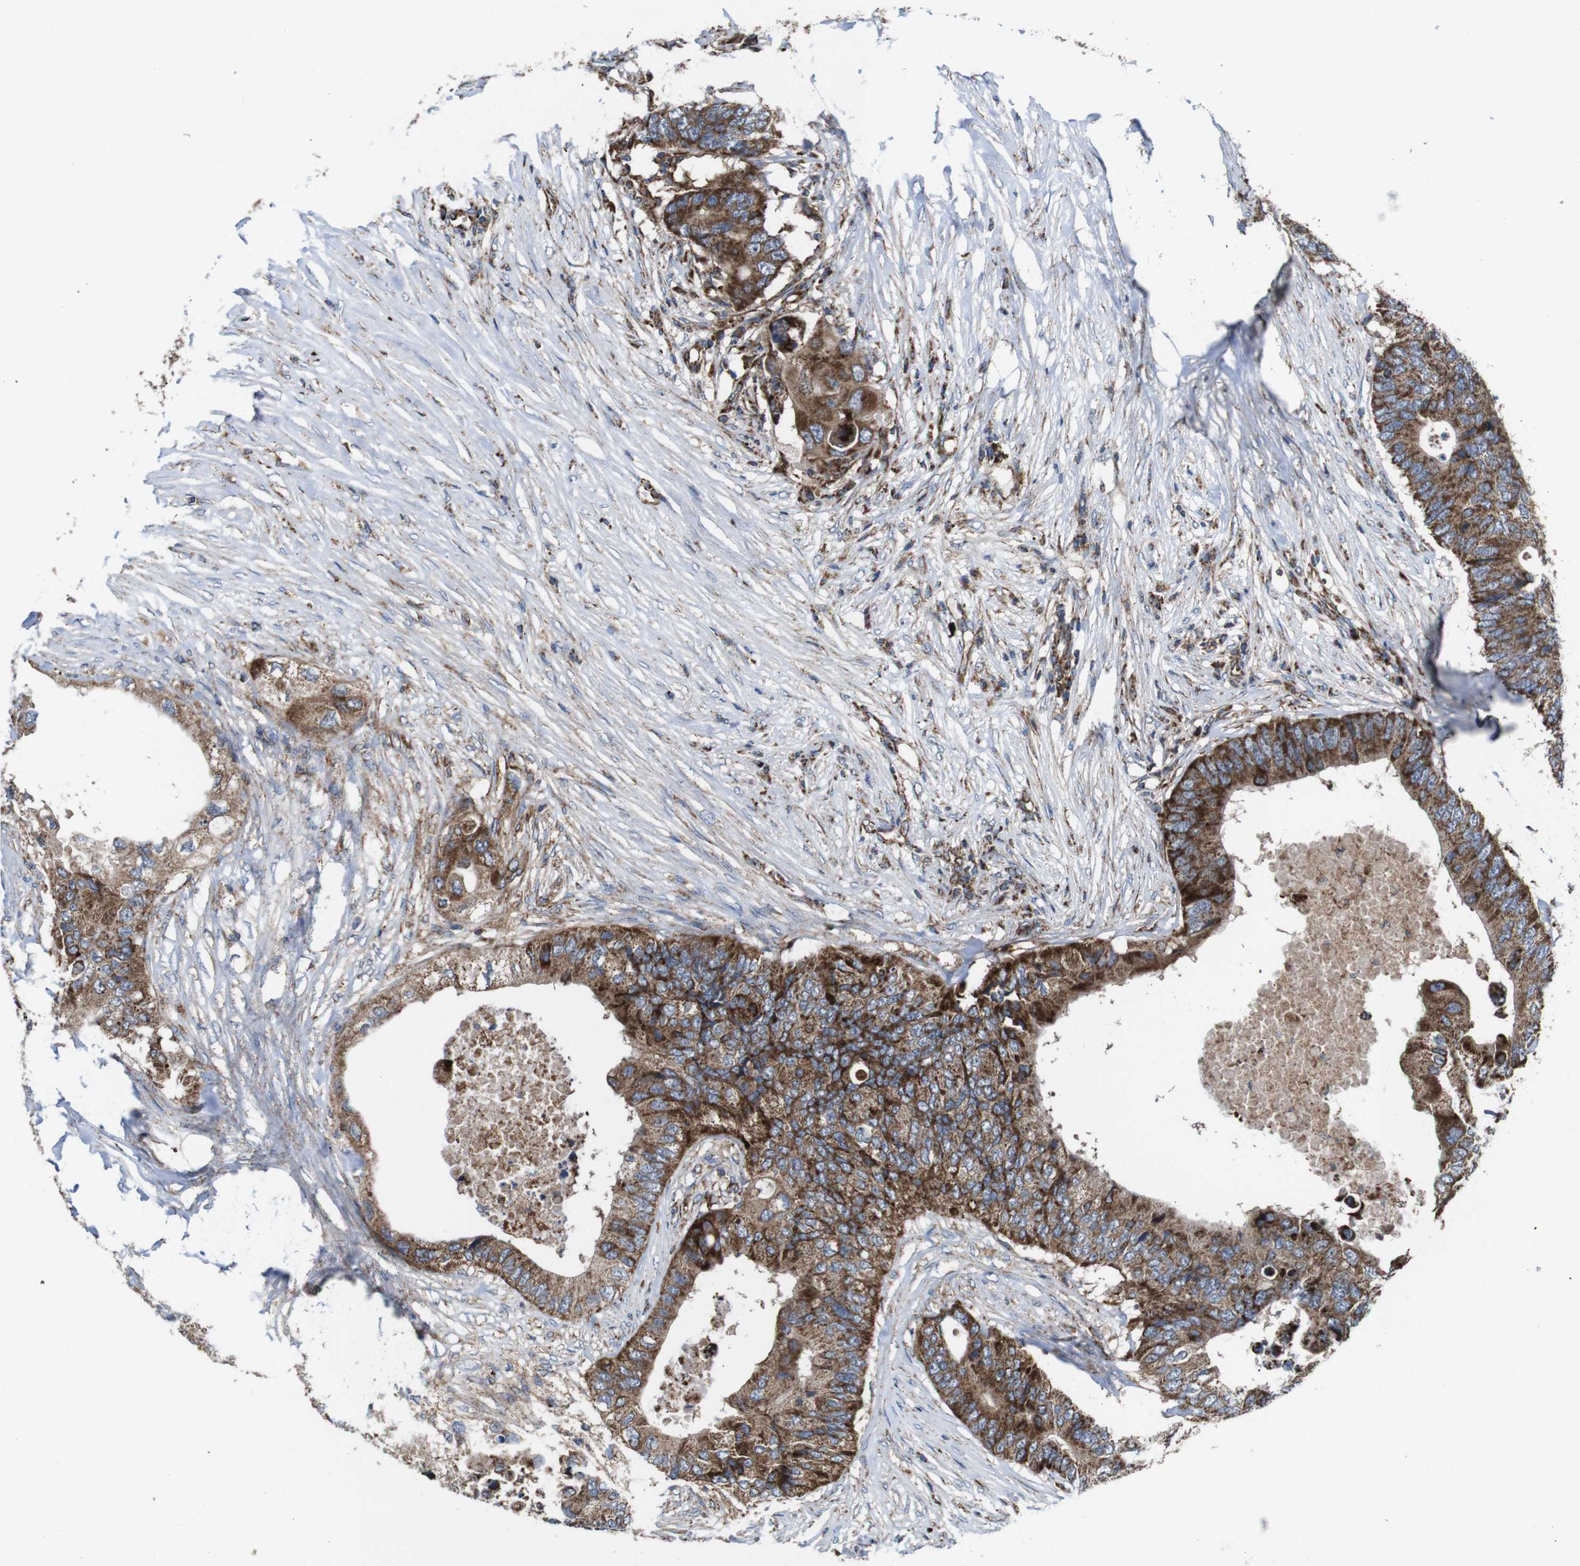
{"staining": {"intensity": "moderate", "quantity": ">75%", "location": "cytoplasmic/membranous"}, "tissue": "colorectal cancer", "cell_type": "Tumor cells", "image_type": "cancer", "snomed": [{"axis": "morphology", "description": "Adenocarcinoma, NOS"}, {"axis": "topography", "description": "Colon"}], "caption": "Immunohistochemistry micrograph of neoplastic tissue: colorectal adenocarcinoma stained using immunohistochemistry (IHC) demonstrates medium levels of moderate protein expression localized specifically in the cytoplasmic/membranous of tumor cells, appearing as a cytoplasmic/membranous brown color.", "gene": "HK1", "patient": {"sex": "male", "age": 71}}